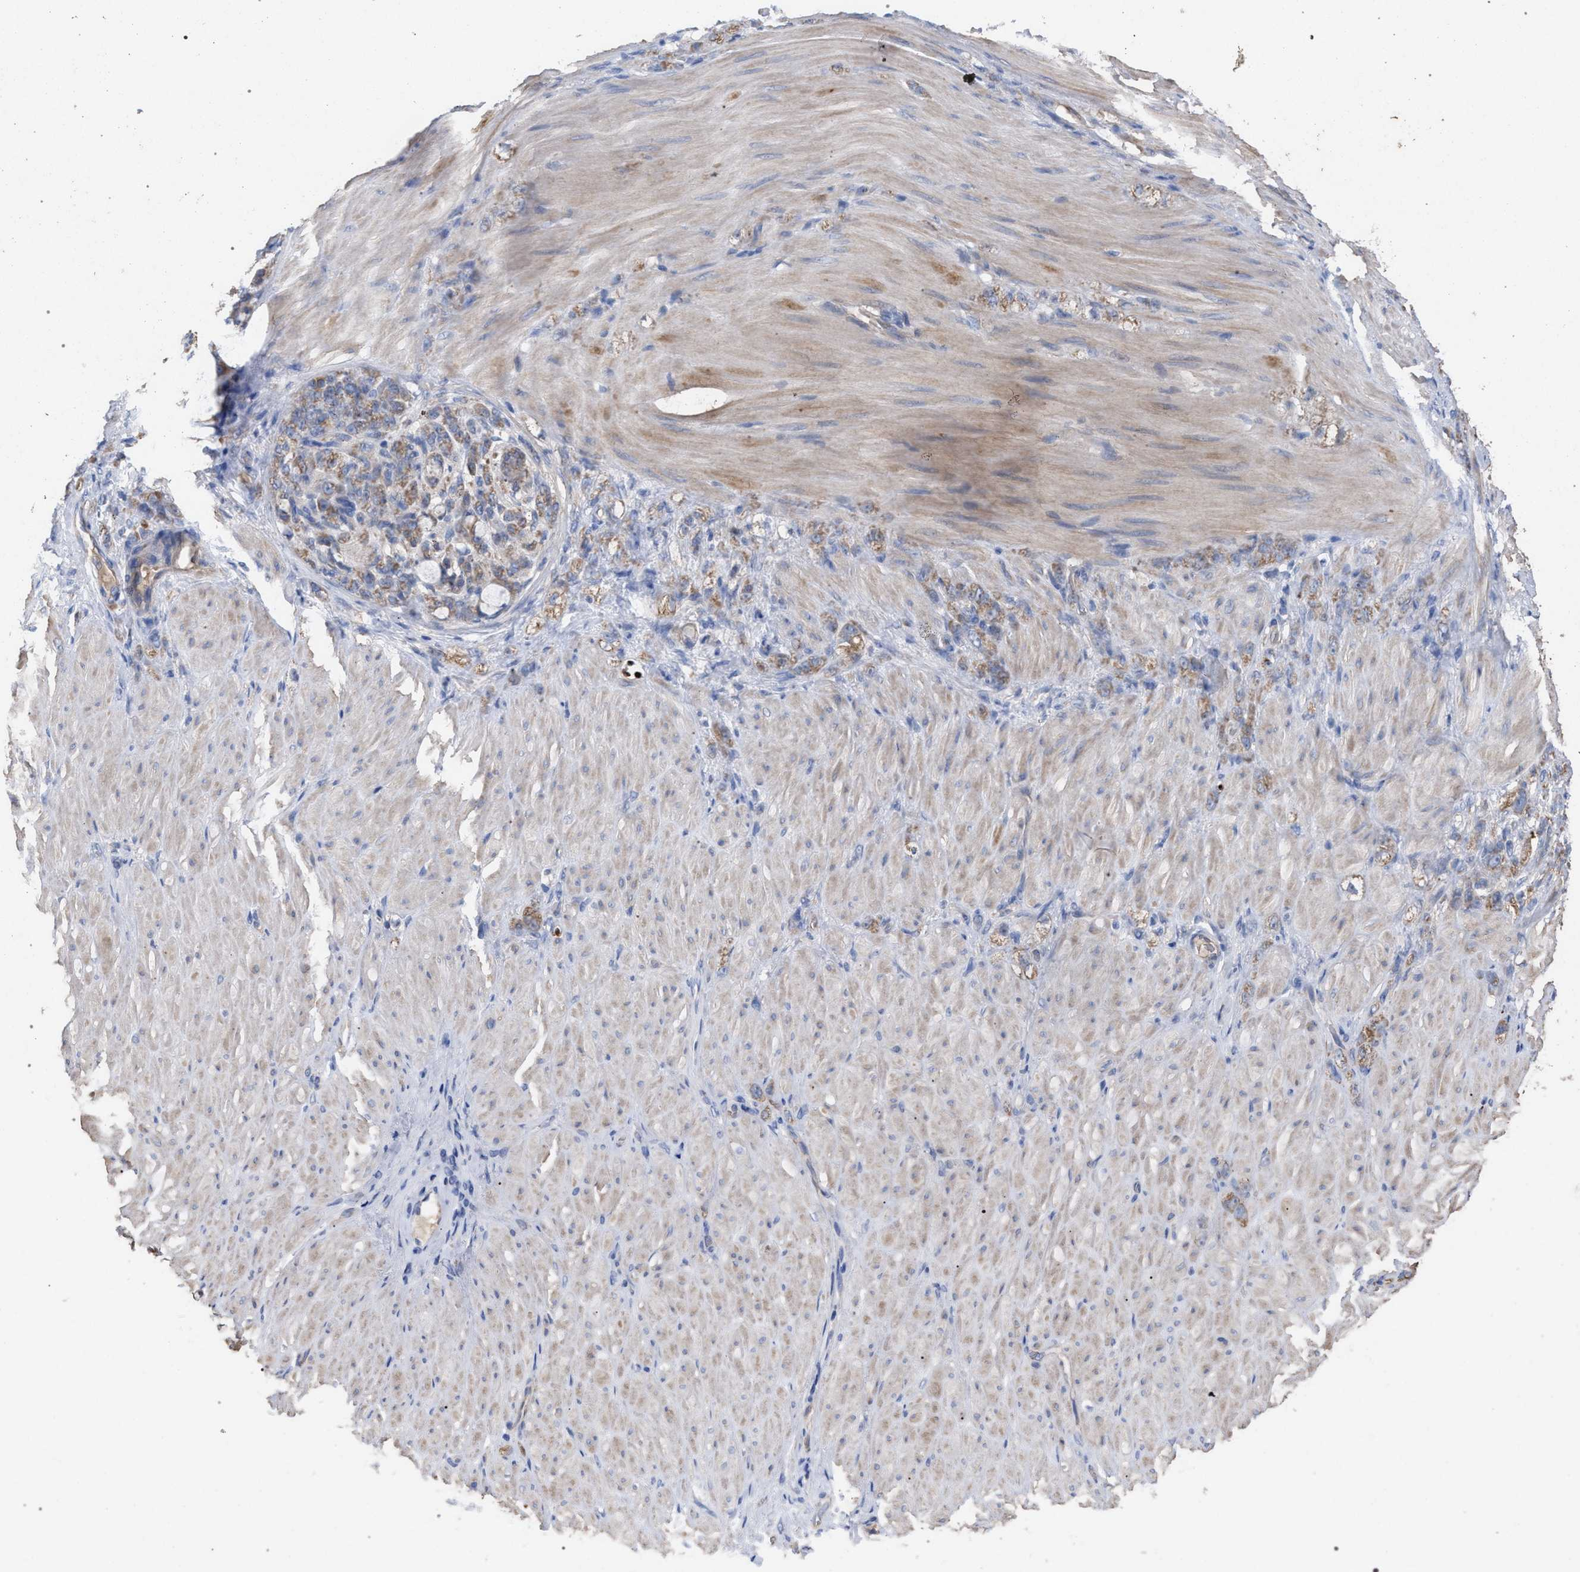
{"staining": {"intensity": "weak", "quantity": ">75%", "location": "cytoplasmic/membranous"}, "tissue": "stomach cancer", "cell_type": "Tumor cells", "image_type": "cancer", "snomed": [{"axis": "morphology", "description": "Normal tissue, NOS"}, {"axis": "morphology", "description": "Adenocarcinoma, NOS"}, {"axis": "topography", "description": "Stomach"}], "caption": "Immunohistochemical staining of human adenocarcinoma (stomach) exhibits weak cytoplasmic/membranous protein expression in about >75% of tumor cells.", "gene": "BCL2L12", "patient": {"sex": "male", "age": 82}}